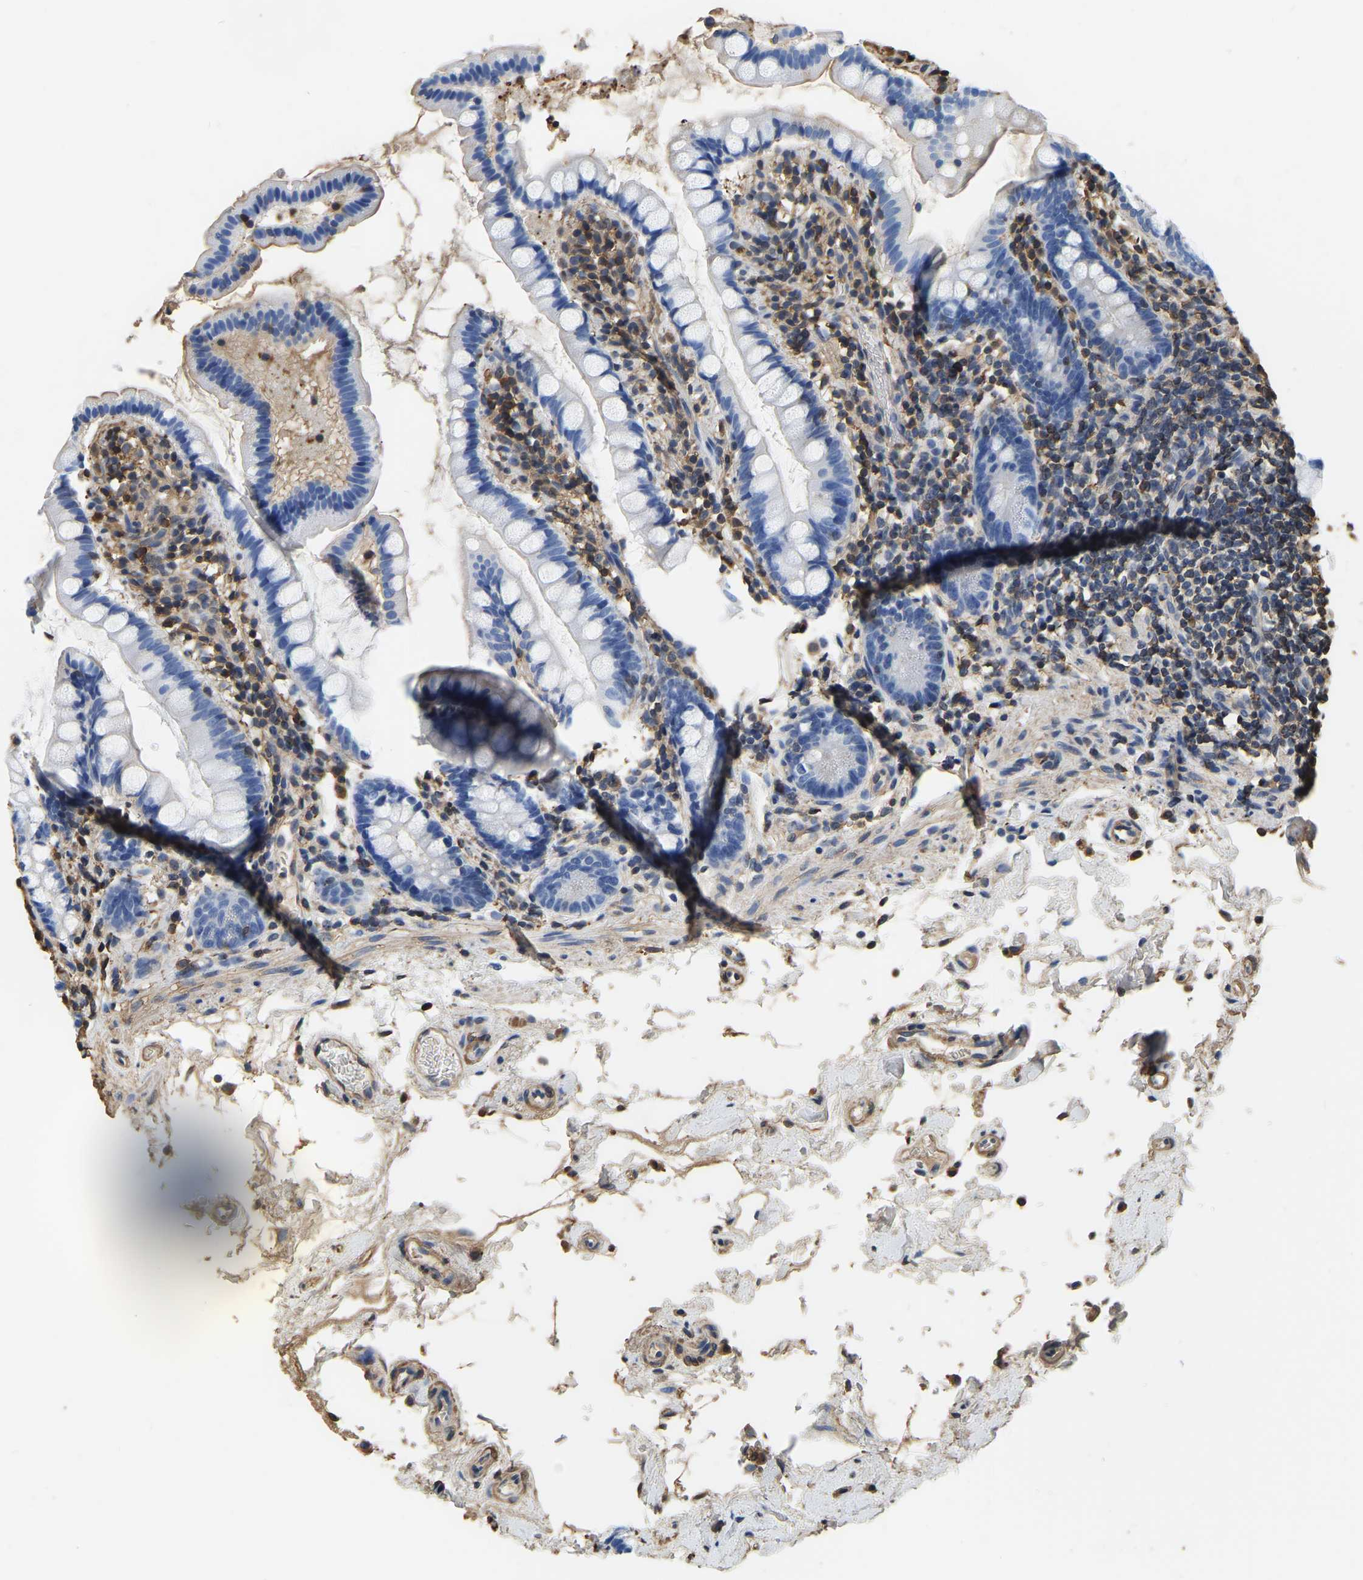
{"staining": {"intensity": "negative", "quantity": "none", "location": "none"}, "tissue": "small intestine", "cell_type": "Glandular cells", "image_type": "normal", "snomed": [{"axis": "morphology", "description": "Normal tissue, NOS"}, {"axis": "topography", "description": "Small intestine"}], "caption": "Small intestine stained for a protein using immunohistochemistry (IHC) demonstrates no expression glandular cells.", "gene": "LDHB", "patient": {"sex": "female", "age": 84}}